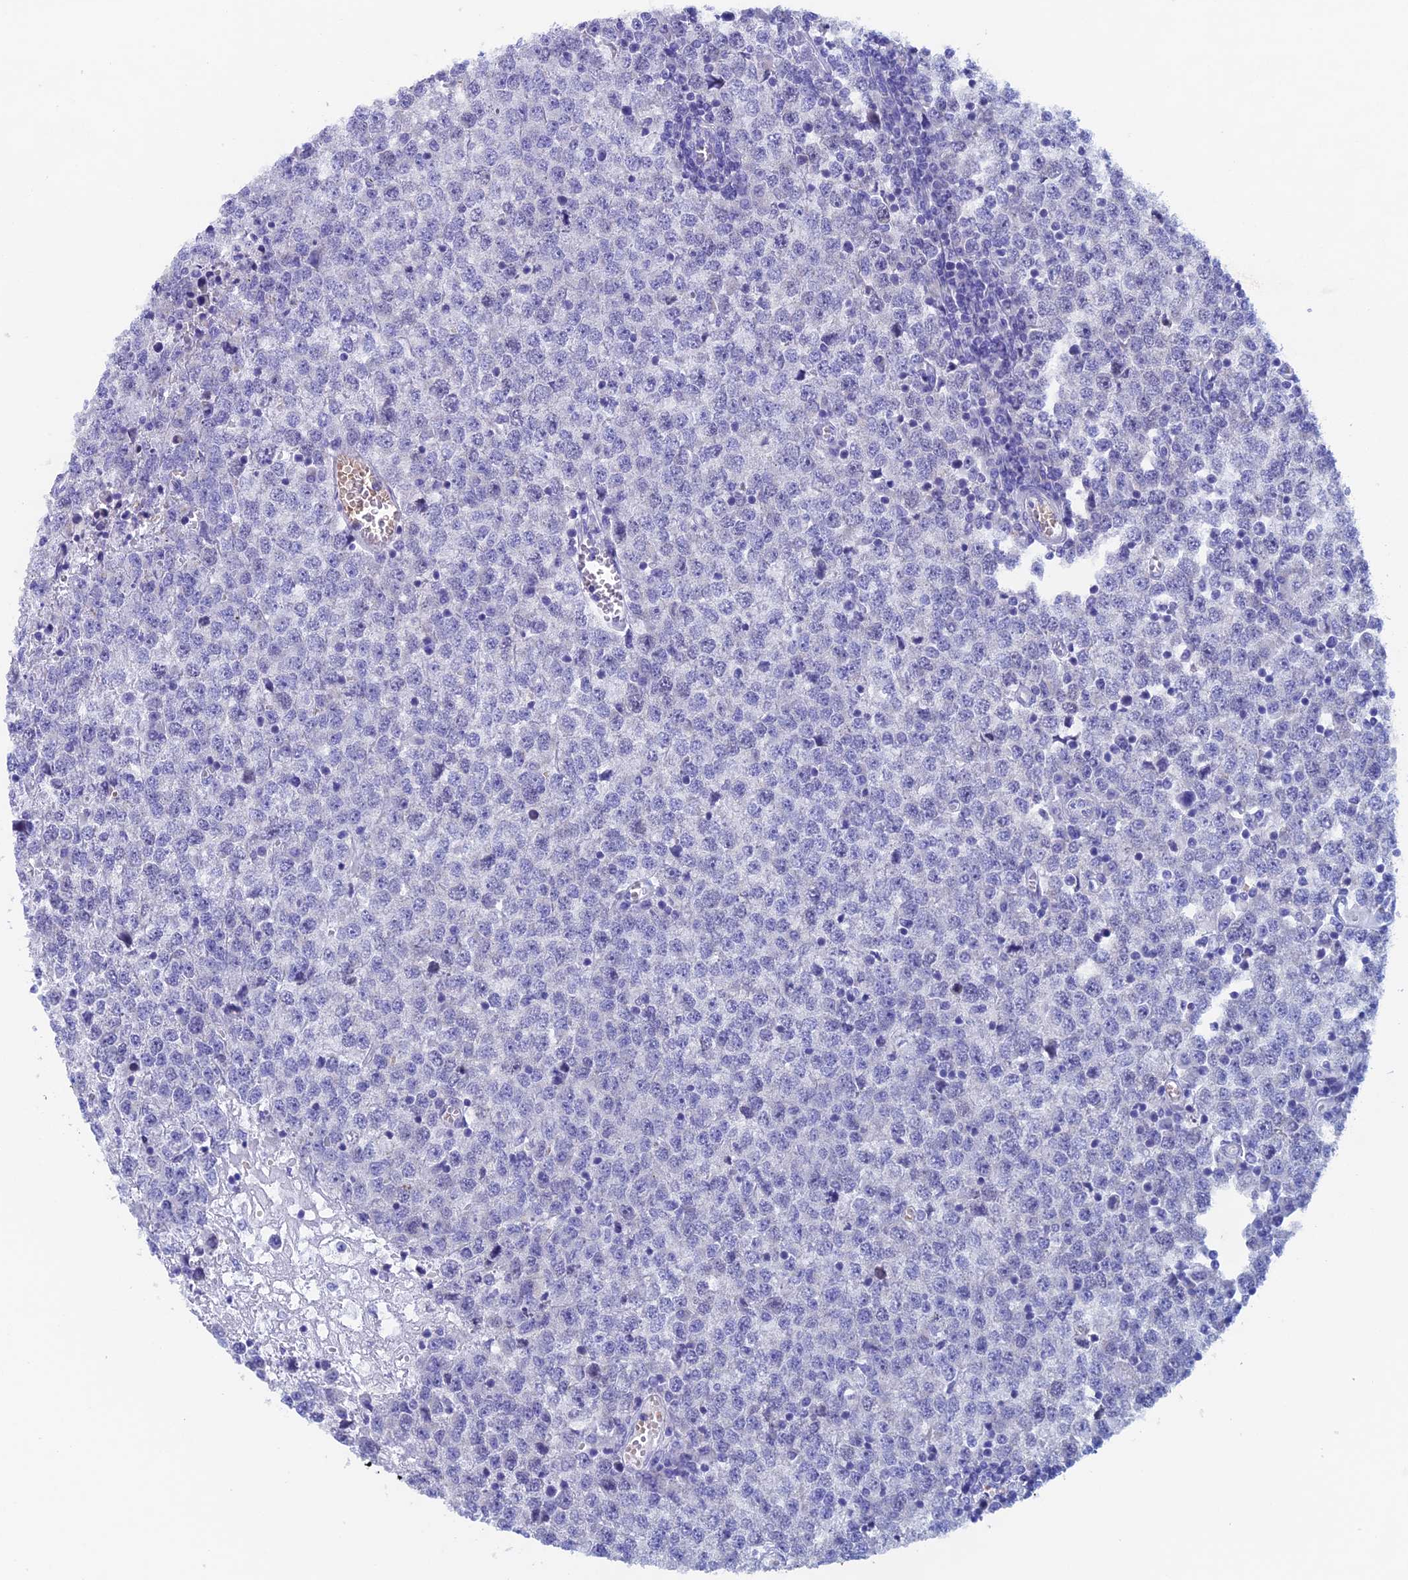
{"staining": {"intensity": "negative", "quantity": "none", "location": "none"}, "tissue": "testis cancer", "cell_type": "Tumor cells", "image_type": "cancer", "snomed": [{"axis": "morphology", "description": "Seminoma, NOS"}, {"axis": "topography", "description": "Testis"}], "caption": "IHC of seminoma (testis) demonstrates no expression in tumor cells.", "gene": "PSMC3IP", "patient": {"sex": "male", "age": 65}}